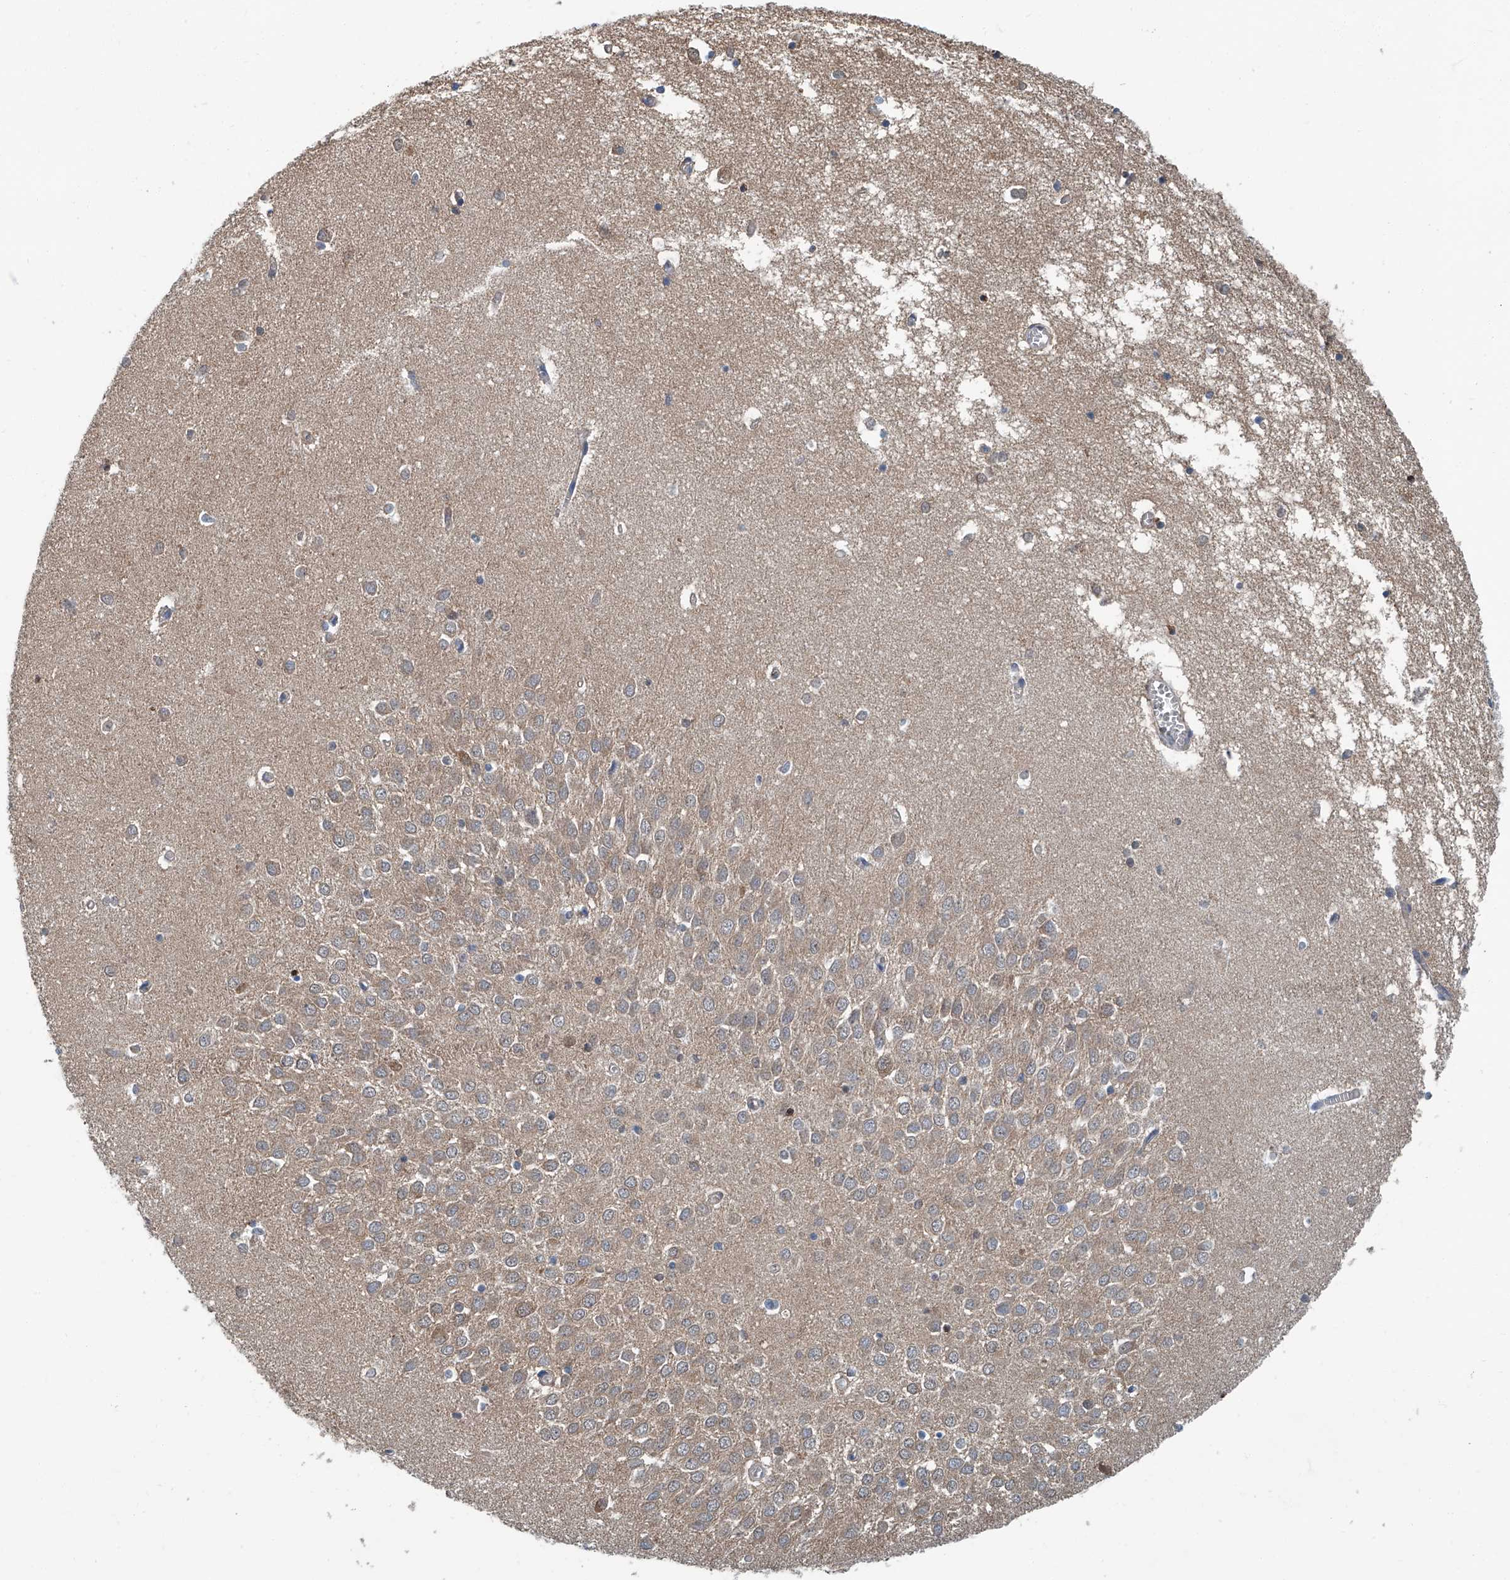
{"staining": {"intensity": "weak", "quantity": "<25%", "location": "cytoplasmic/membranous"}, "tissue": "hippocampus", "cell_type": "Glial cells", "image_type": "normal", "snomed": [{"axis": "morphology", "description": "Normal tissue, NOS"}, {"axis": "topography", "description": "Hippocampus"}], "caption": "The image exhibits no significant staining in glial cells of hippocampus.", "gene": "CLK1", "patient": {"sex": "male", "age": 70}}